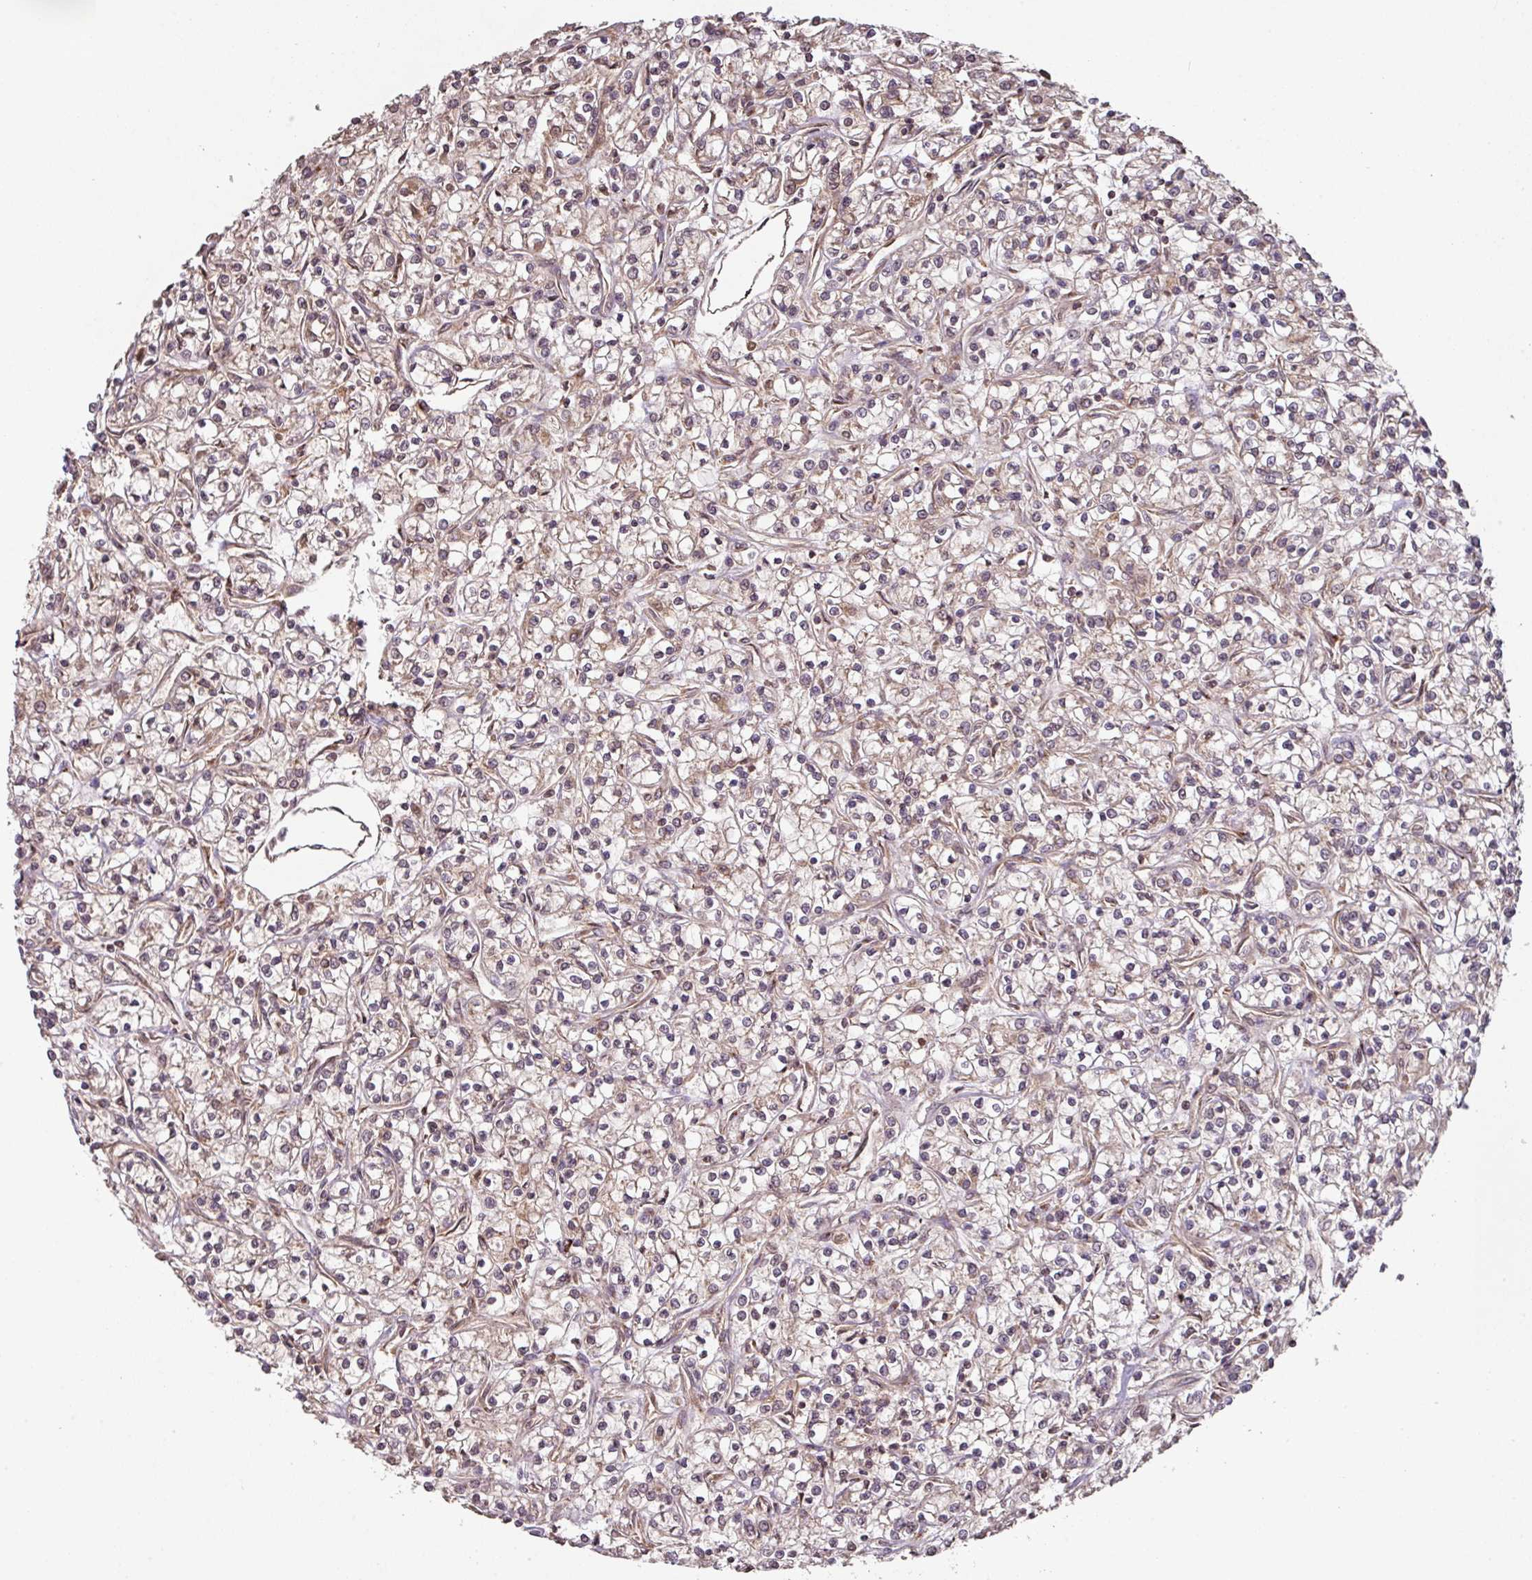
{"staining": {"intensity": "moderate", "quantity": "25%-75%", "location": "cytoplasmic/membranous,nuclear"}, "tissue": "renal cancer", "cell_type": "Tumor cells", "image_type": "cancer", "snomed": [{"axis": "morphology", "description": "Adenocarcinoma, NOS"}, {"axis": "topography", "description": "Kidney"}], "caption": "Immunohistochemistry (IHC) staining of renal cancer, which reveals medium levels of moderate cytoplasmic/membranous and nuclear staining in approximately 25%-75% of tumor cells indicating moderate cytoplasmic/membranous and nuclear protein expression. The staining was performed using DAB (brown) for protein detection and nuclei were counterstained in hematoxylin (blue).", "gene": "MRRF", "patient": {"sex": "female", "age": 59}}